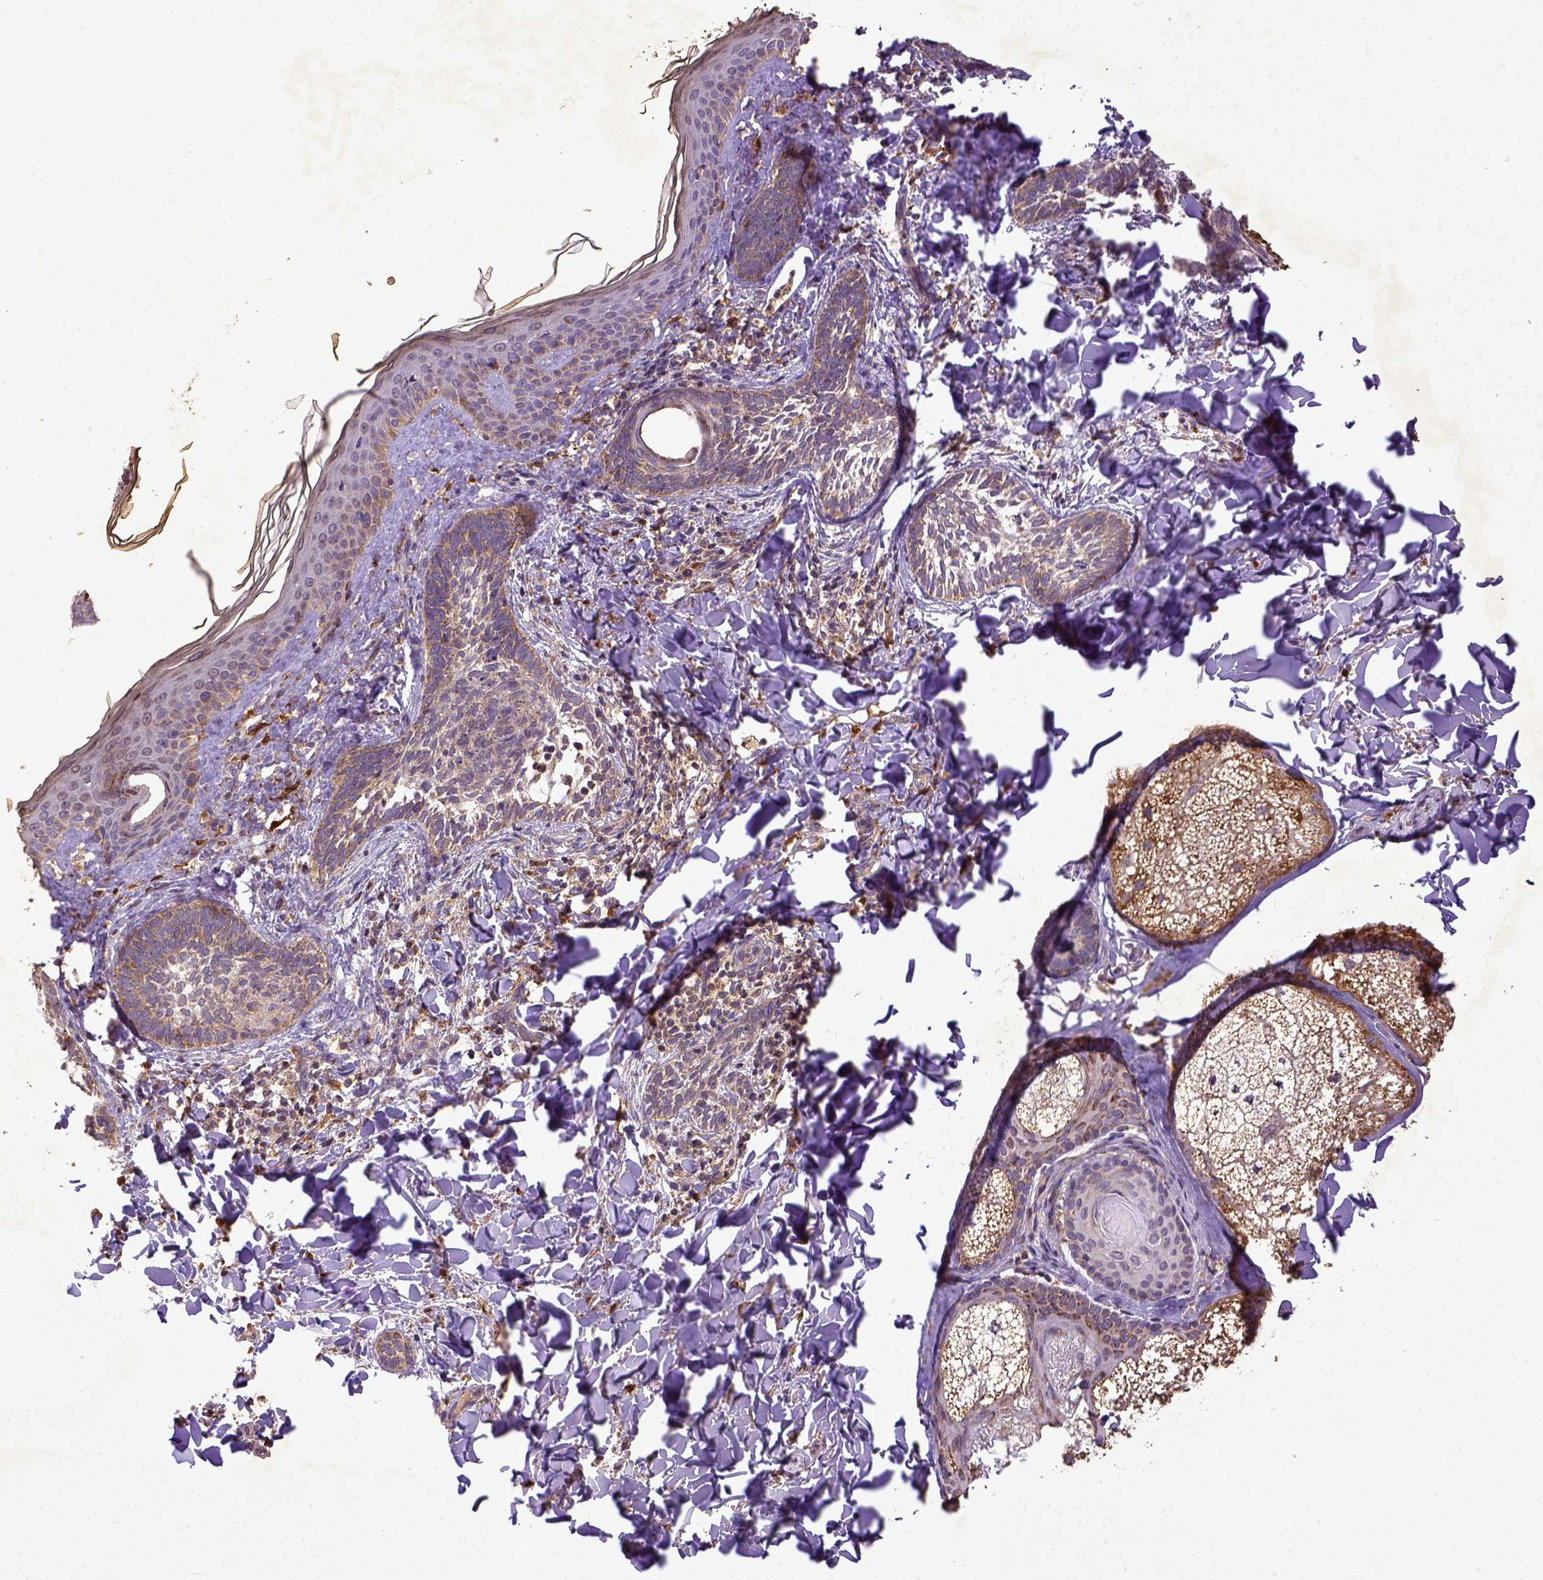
{"staining": {"intensity": "weak", "quantity": "25%-75%", "location": "cytoplasmic/membranous"}, "tissue": "skin cancer", "cell_type": "Tumor cells", "image_type": "cancer", "snomed": [{"axis": "morphology", "description": "Normal tissue, NOS"}, {"axis": "morphology", "description": "Basal cell carcinoma"}, {"axis": "topography", "description": "Skin"}], "caption": "Skin basal cell carcinoma stained for a protein (brown) exhibits weak cytoplasmic/membranous positive staining in approximately 25%-75% of tumor cells.", "gene": "MT-CO1", "patient": {"sex": "male", "age": 46}}